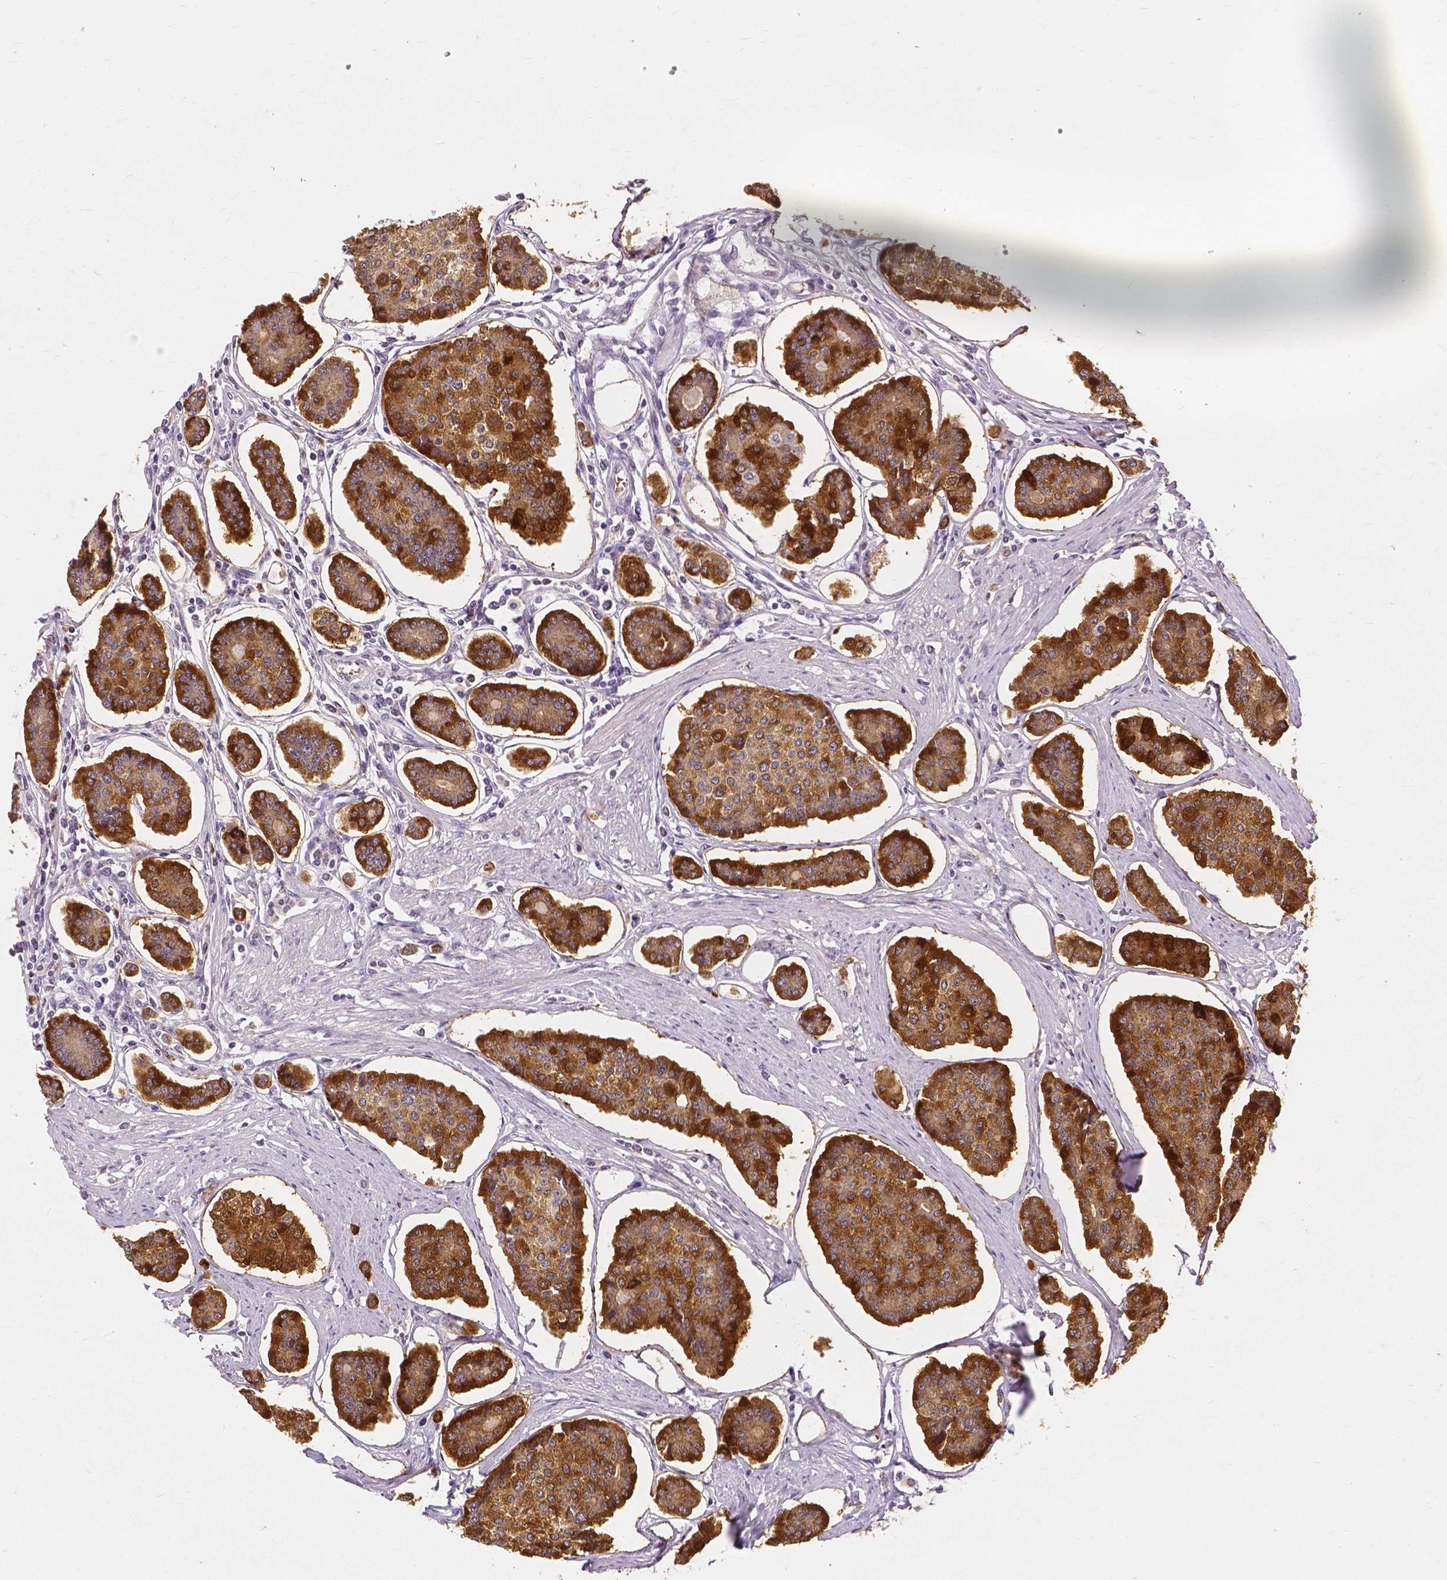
{"staining": {"intensity": "strong", "quantity": ">75%", "location": "cytoplasmic/membranous"}, "tissue": "carcinoid", "cell_type": "Tumor cells", "image_type": "cancer", "snomed": [{"axis": "morphology", "description": "Carcinoid, malignant, NOS"}, {"axis": "topography", "description": "Small intestine"}], "caption": "A high amount of strong cytoplasmic/membranous expression is present in about >75% of tumor cells in carcinoid tissue. The staining is performed using DAB brown chromogen to label protein expression. The nuclei are counter-stained blue using hematoxylin.", "gene": "CXCR2", "patient": {"sex": "female", "age": 65}}